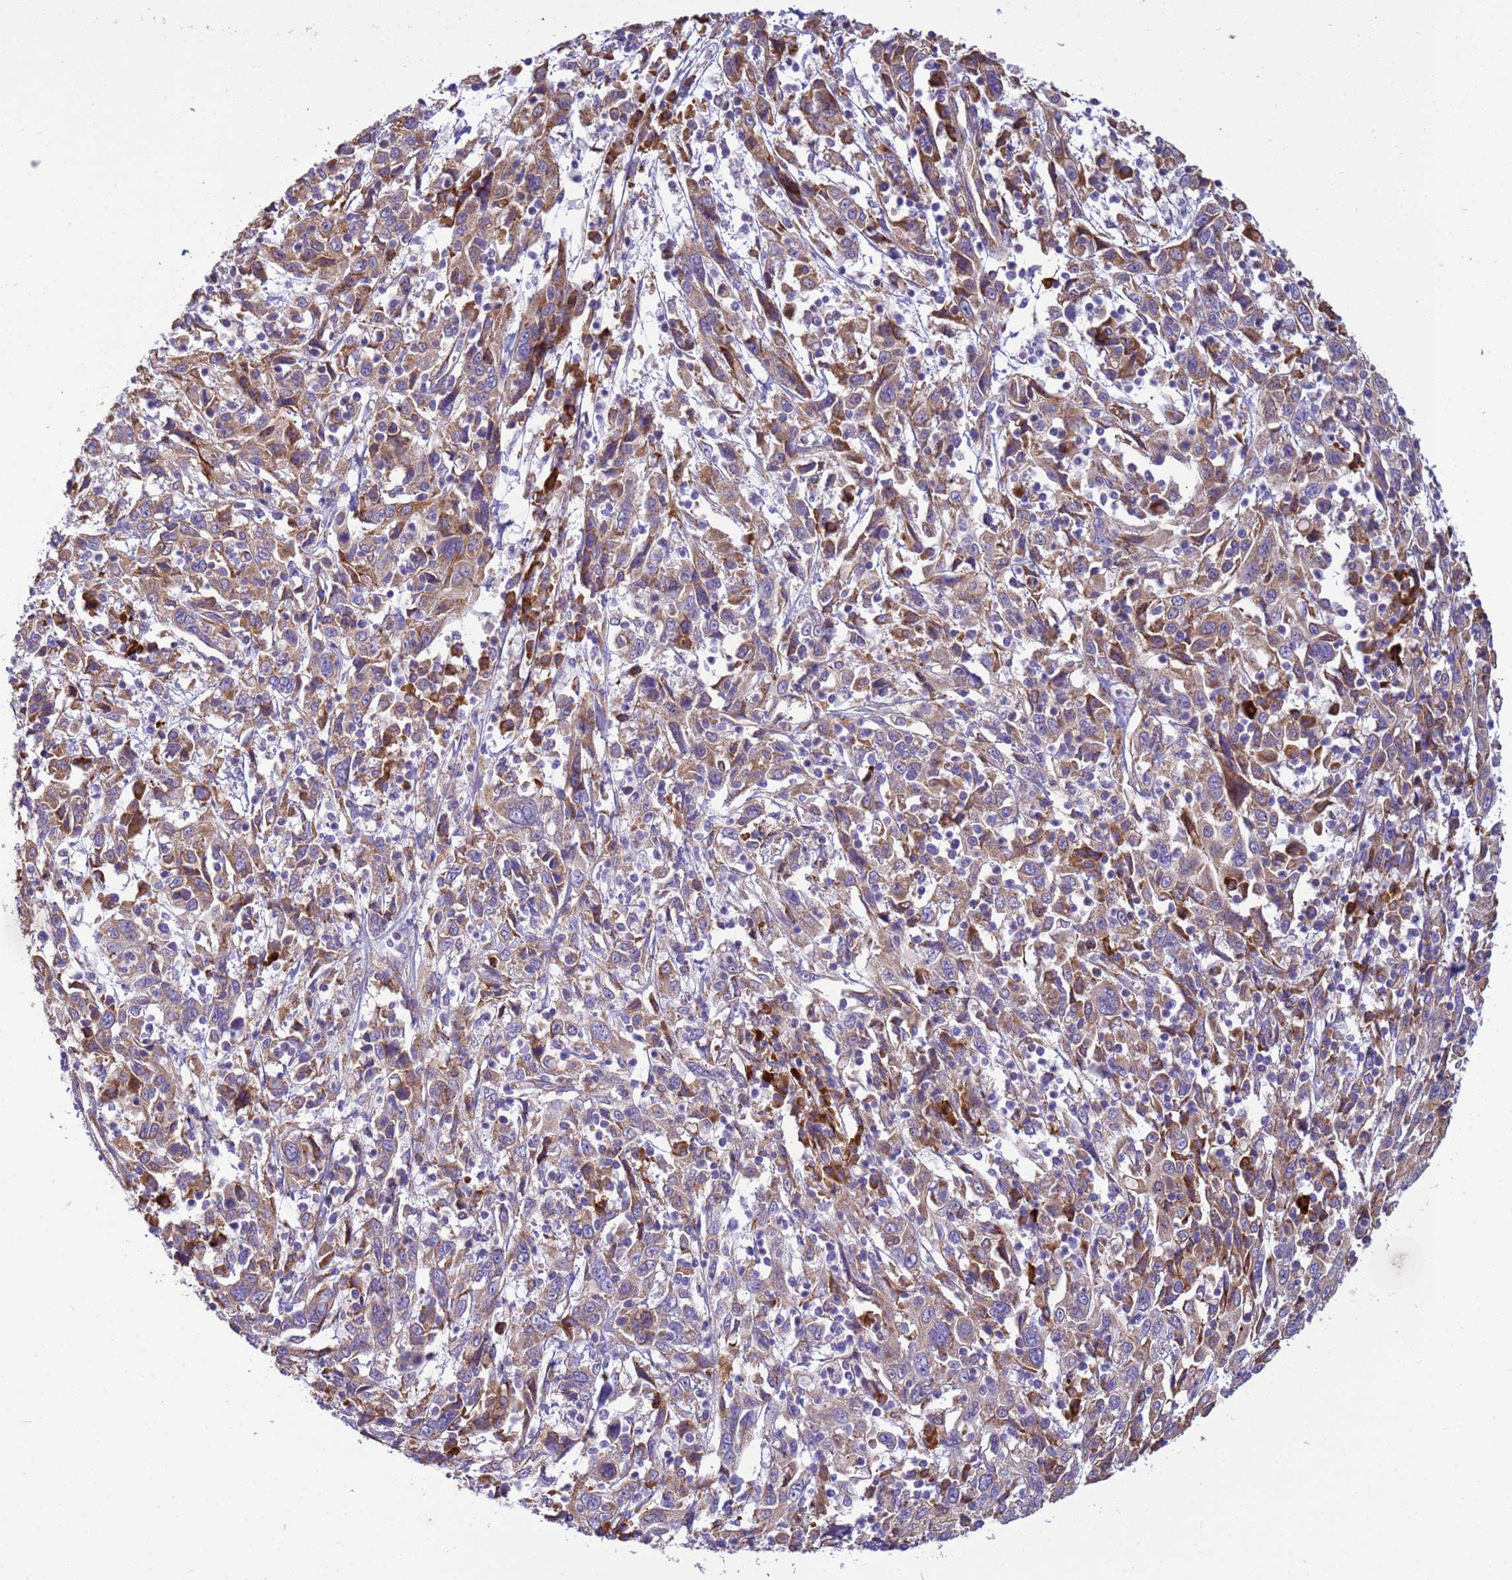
{"staining": {"intensity": "moderate", "quantity": ">75%", "location": "cytoplasmic/membranous"}, "tissue": "cervical cancer", "cell_type": "Tumor cells", "image_type": "cancer", "snomed": [{"axis": "morphology", "description": "Squamous cell carcinoma, NOS"}, {"axis": "topography", "description": "Cervix"}], "caption": "DAB (3,3'-diaminobenzidine) immunohistochemical staining of human cervical cancer shows moderate cytoplasmic/membranous protein staining in approximately >75% of tumor cells. (IHC, brightfield microscopy, high magnification).", "gene": "THAP5", "patient": {"sex": "female", "age": 46}}